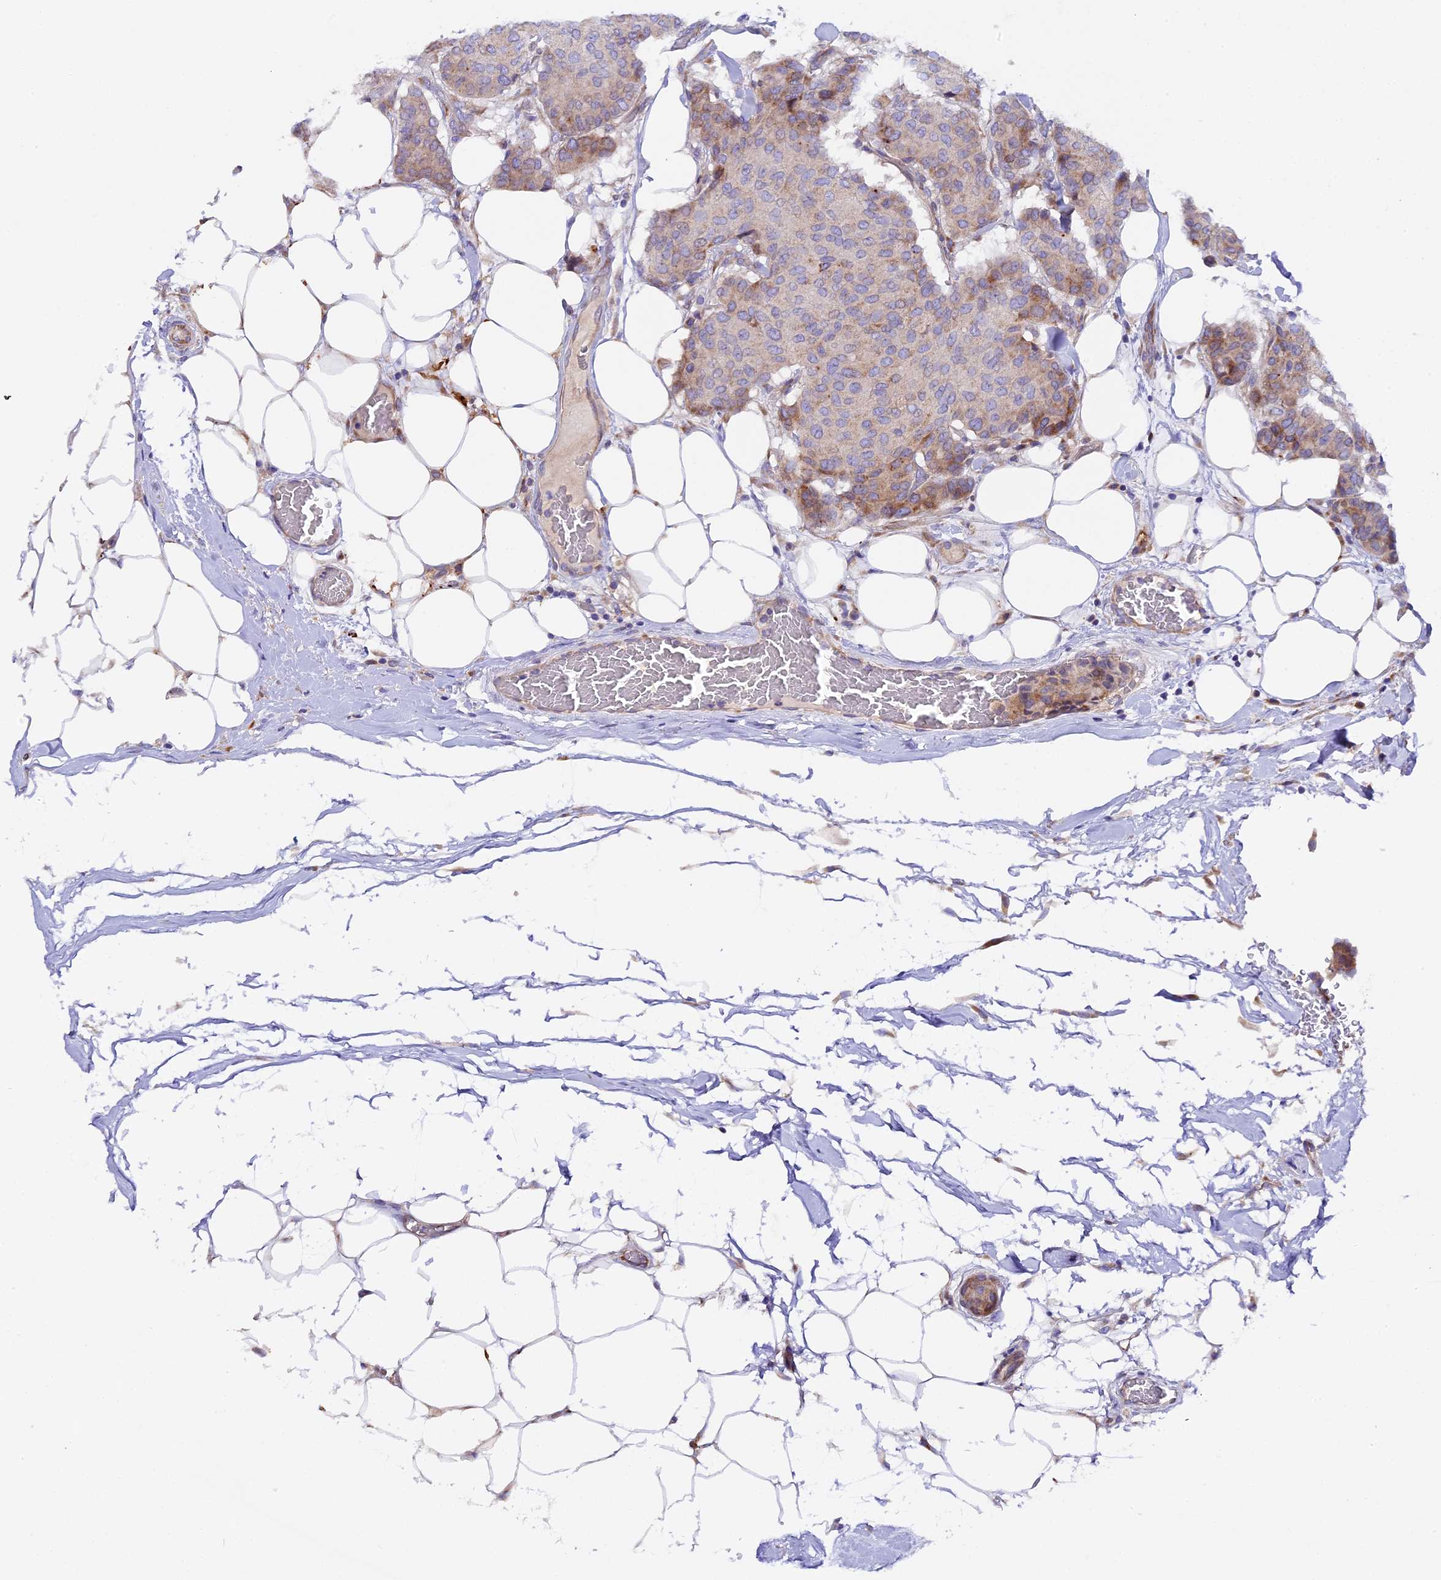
{"staining": {"intensity": "moderate", "quantity": "<25%", "location": "cytoplasmic/membranous"}, "tissue": "breast cancer", "cell_type": "Tumor cells", "image_type": "cancer", "snomed": [{"axis": "morphology", "description": "Duct carcinoma"}, {"axis": "topography", "description": "Breast"}], "caption": "Immunohistochemical staining of breast cancer displays low levels of moderate cytoplasmic/membranous protein staining in about <25% of tumor cells.", "gene": "PIGU", "patient": {"sex": "female", "age": 75}}